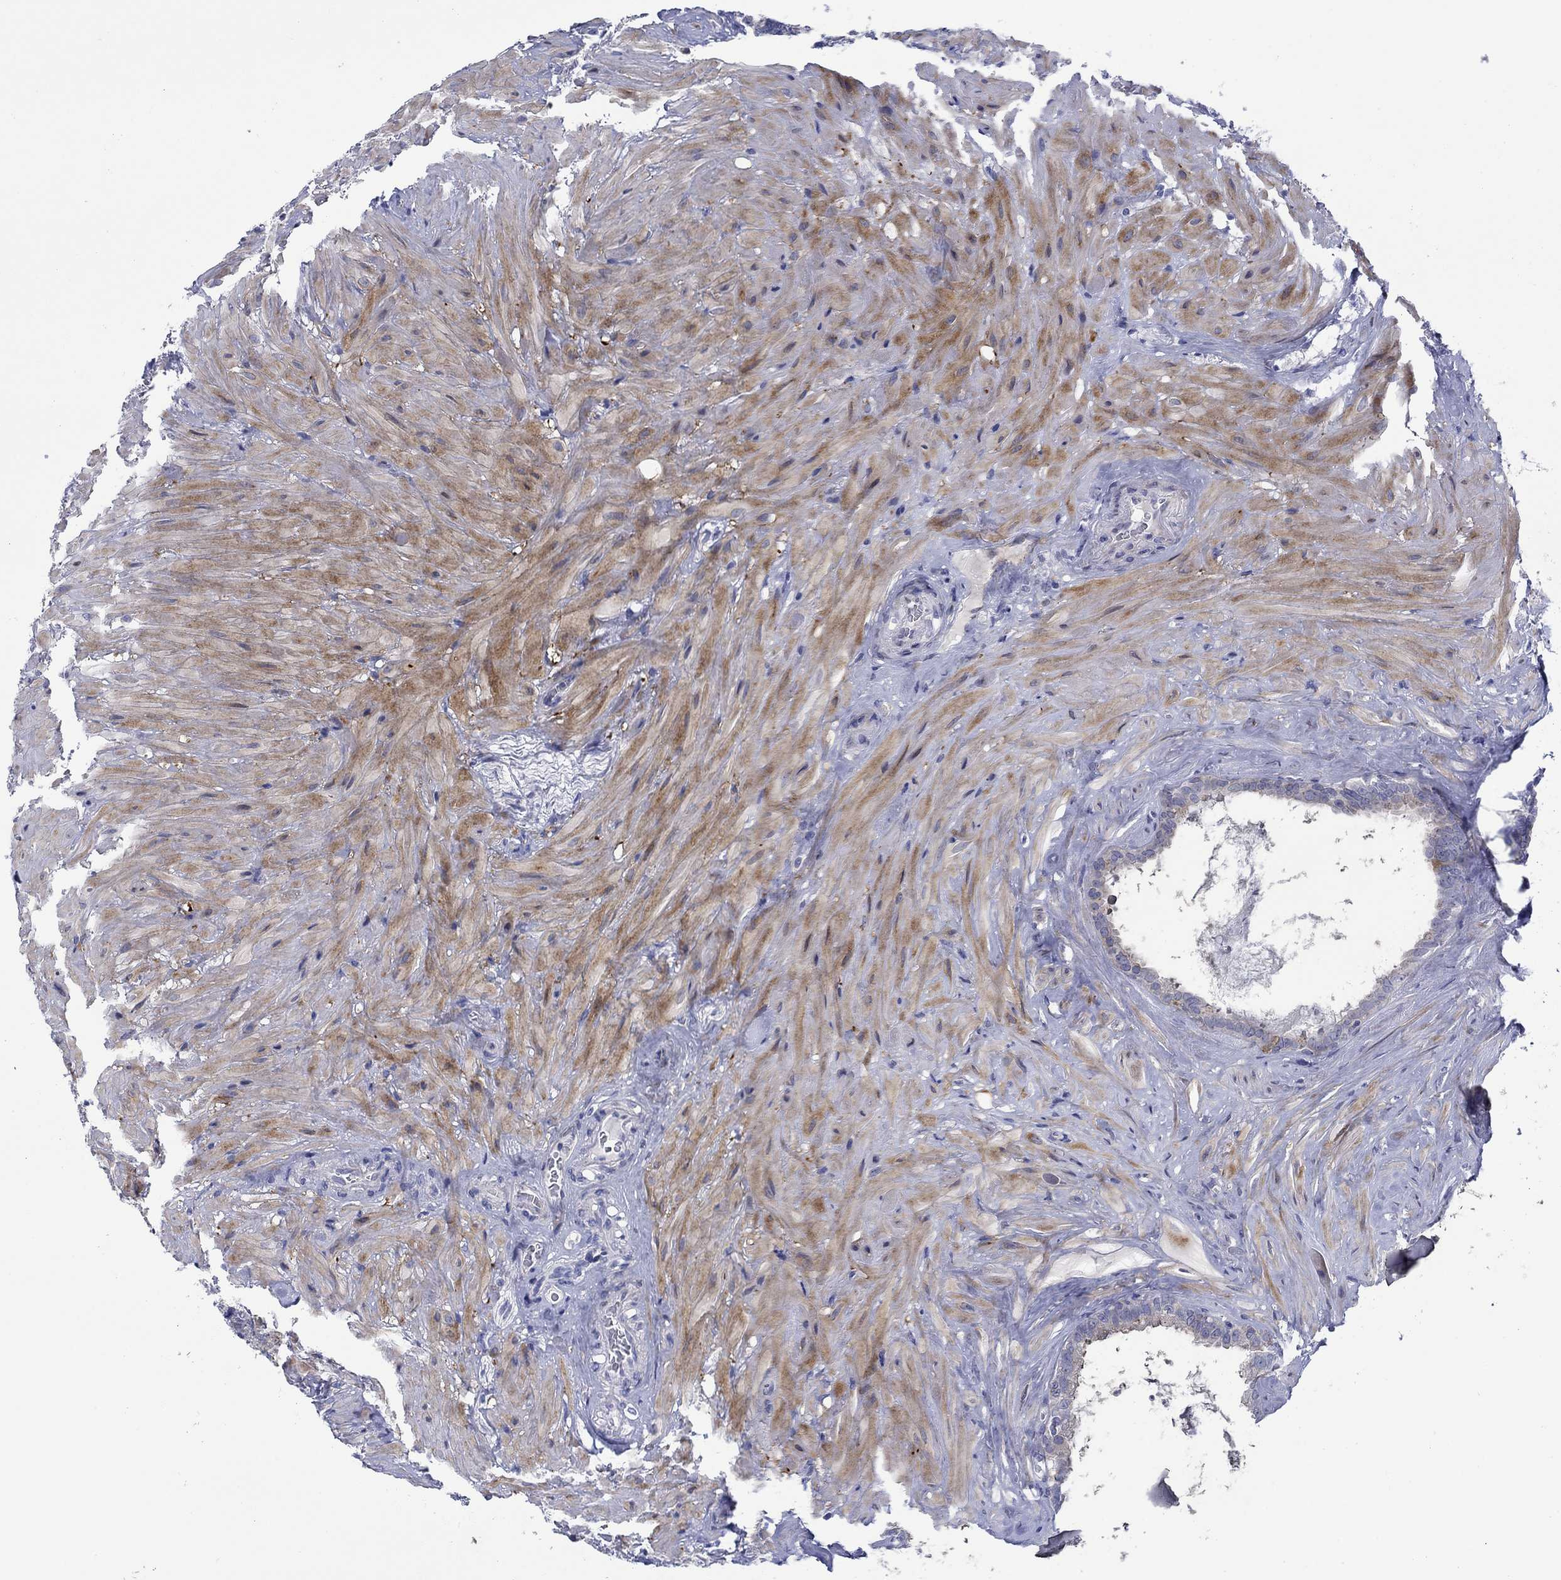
{"staining": {"intensity": "negative", "quantity": "none", "location": "none"}, "tissue": "seminal vesicle", "cell_type": "Glandular cells", "image_type": "normal", "snomed": [{"axis": "morphology", "description": "Normal tissue, NOS"}, {"axis": "topography", "description": "Seminal veicle"}], "caption": "This is a micrograph of IHC staining of benign seminal vesicle, which shows no positivity in glandular cells.", "gene": "SVEP1", "patient": {"sex": "male", "age": 72}}